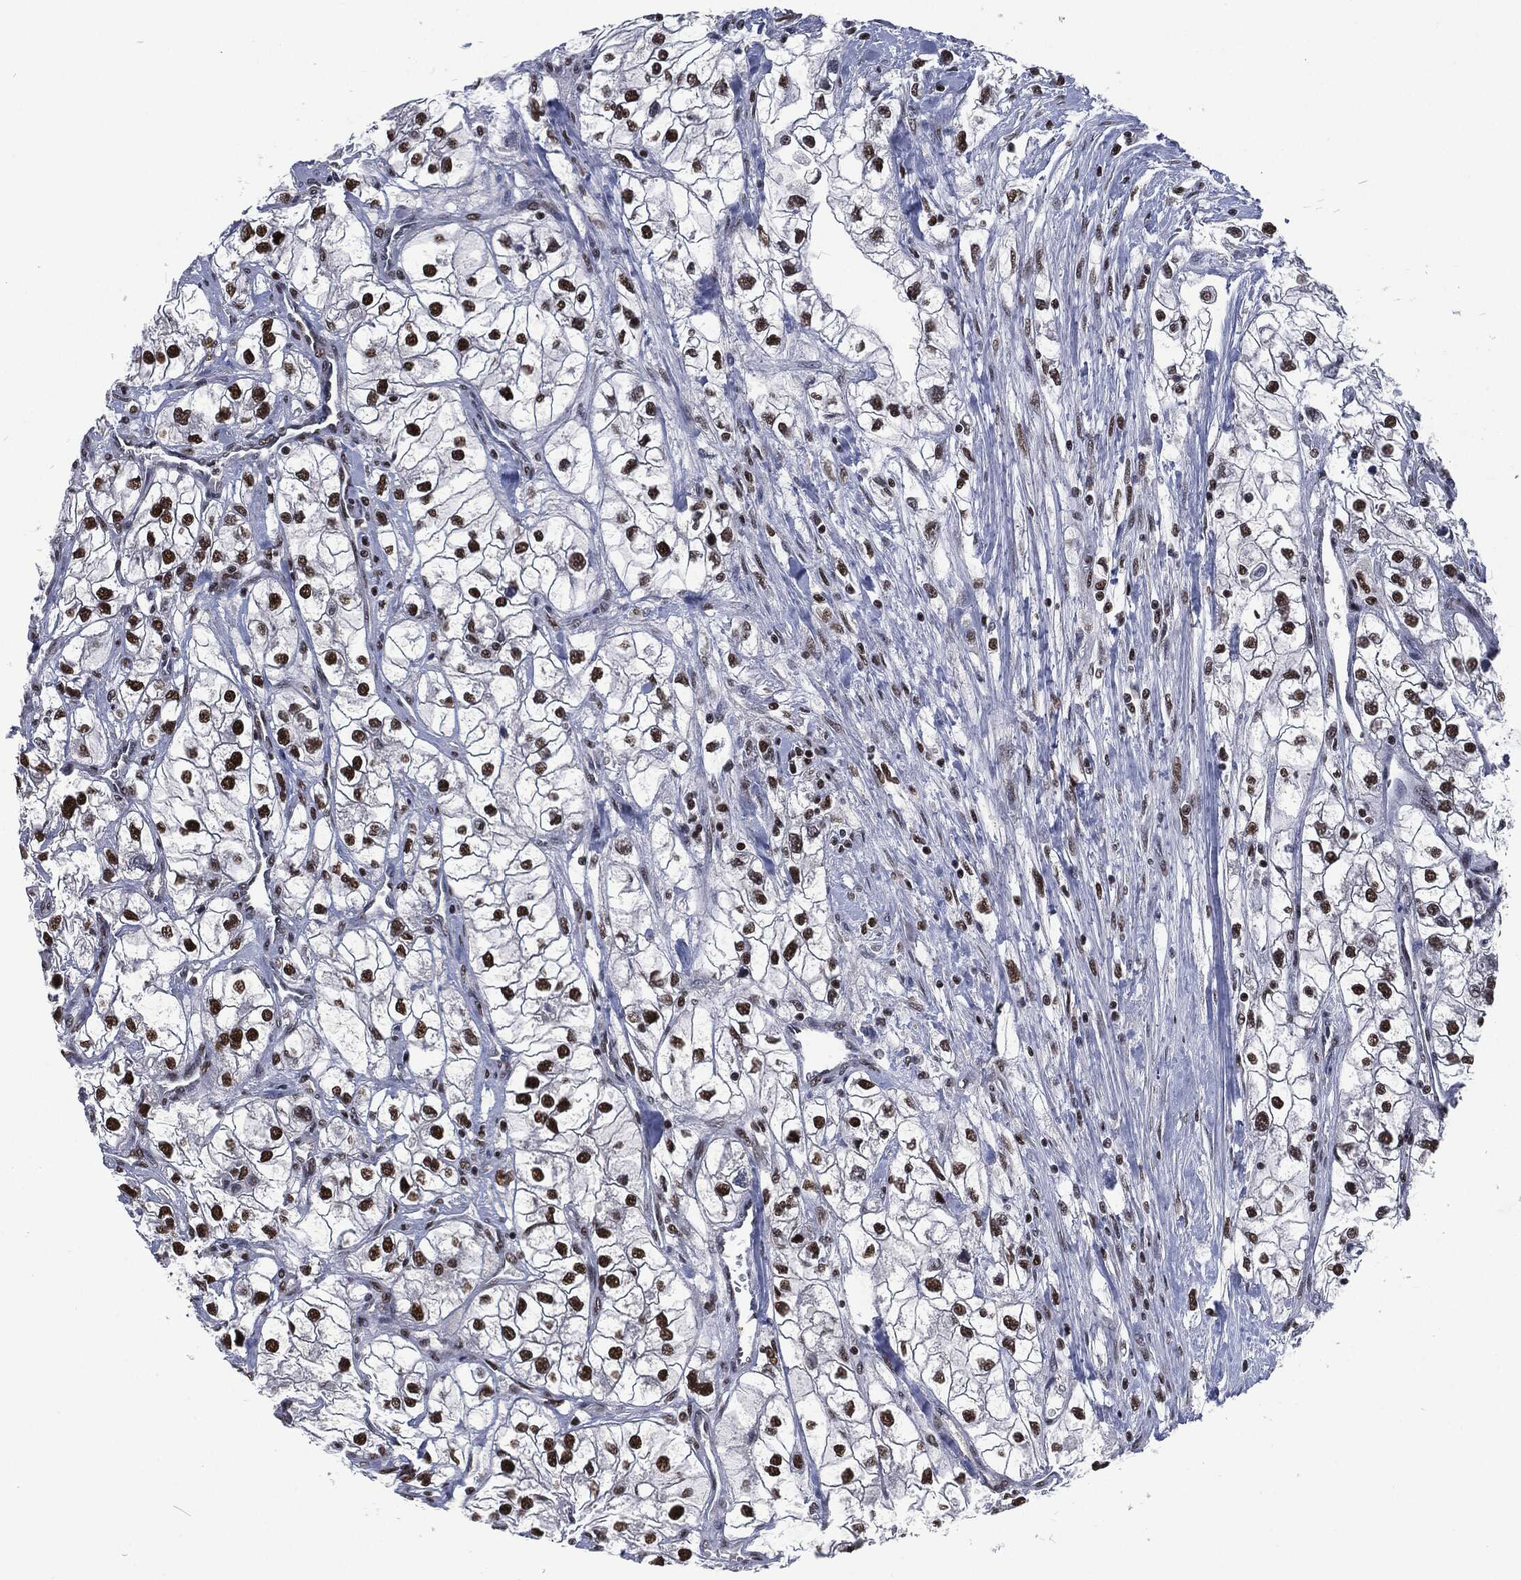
{"staining": {"intensity": "strong", "quantity": "25%-75%", "location": "nuclear"}, "tissue": "renal cancer", "cell_type": "Tumor cells", "image_type": "cancer", "snomed": [{"axis": "morphology", "description": "Adenocarcinoma, NOS"}, {"axis": "topography", "description": "Kidney"}], "caption": "Protein staining of renal adenocarcinoma tissue reveals strong nuclear staining in approximately 25%-75% of tumor cells.", "gene": "DCPS", "patient": {"sex": "male", "age": 59}}